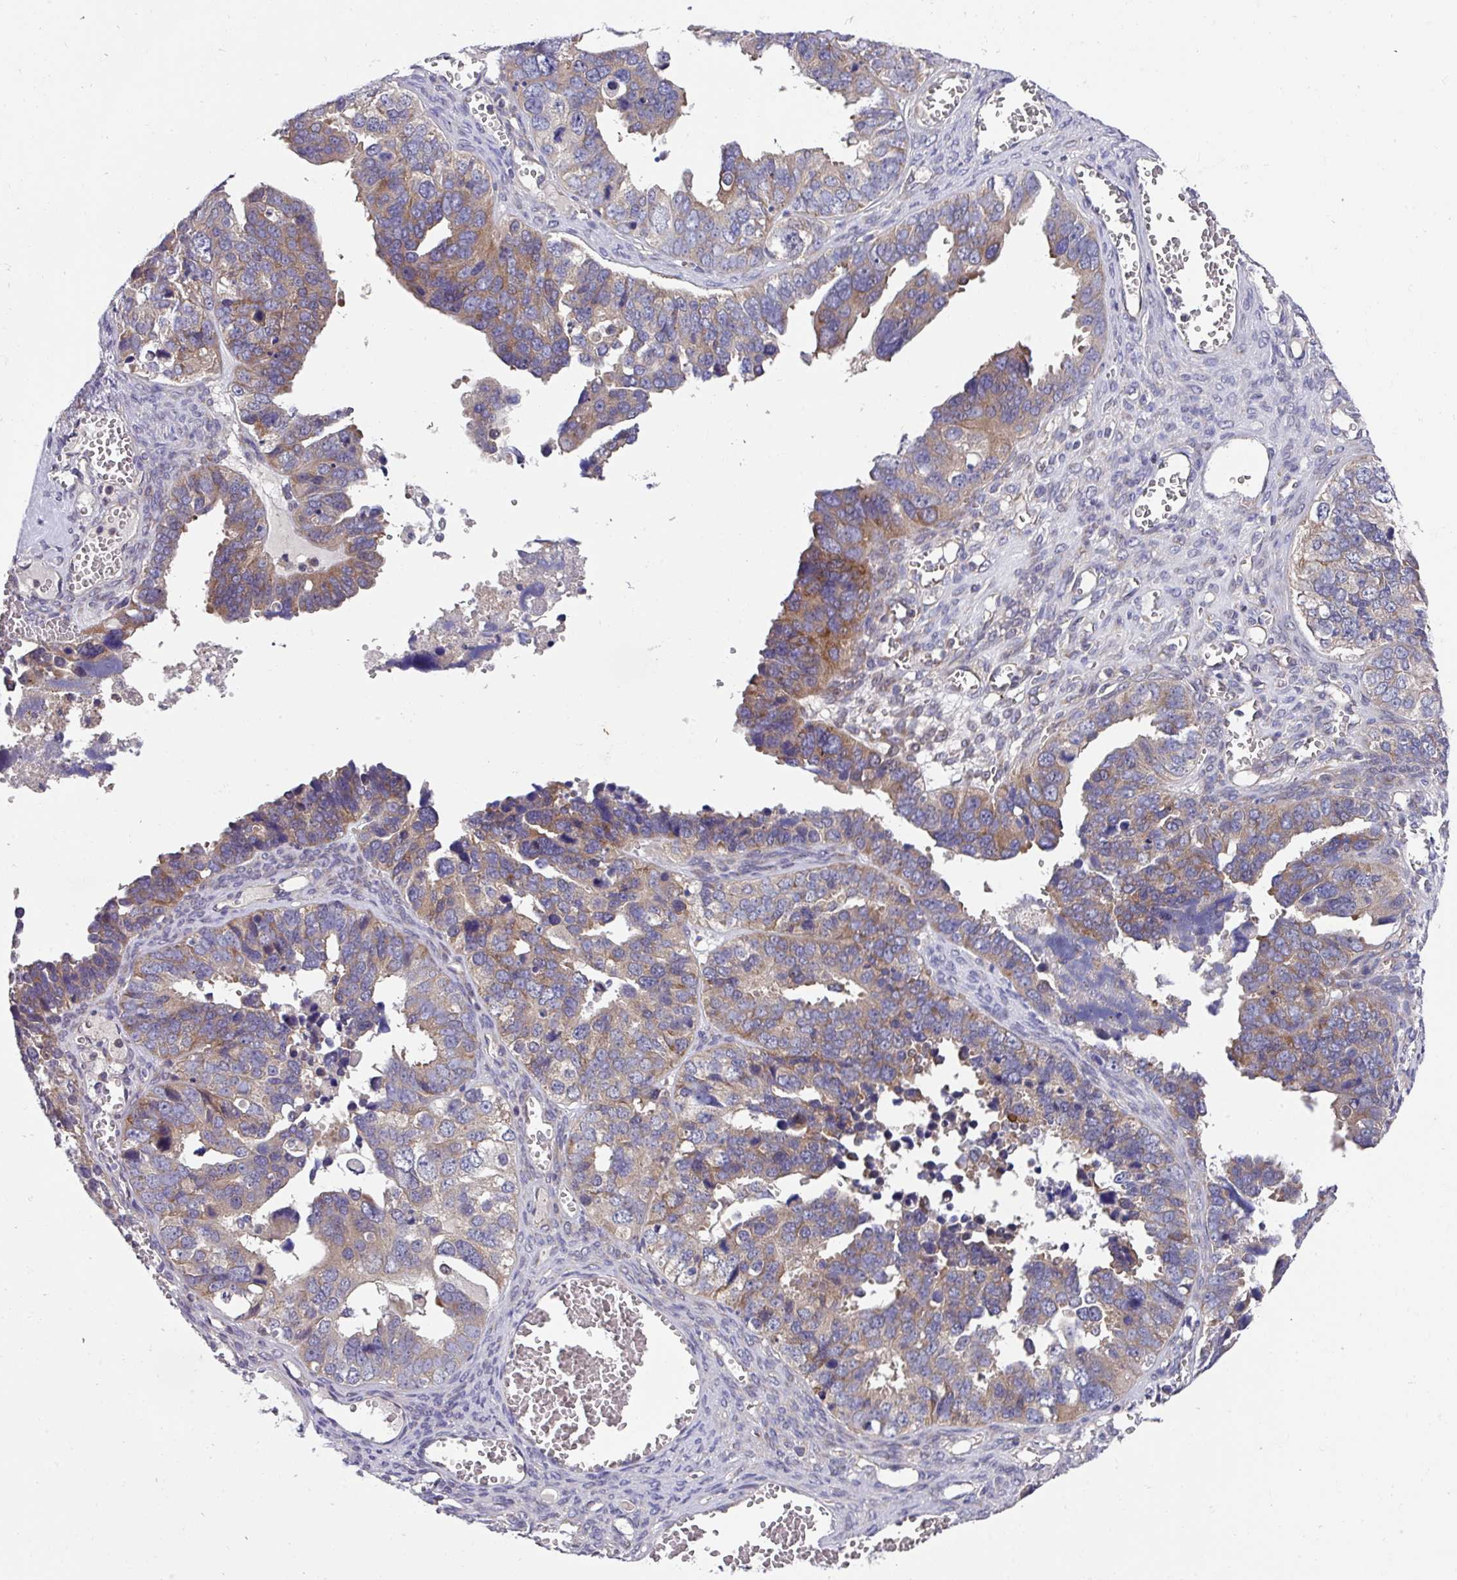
{"staining": {"intensity": "moderate", "quantity": "<25%", "location": "cytoplasmic/membranous"}, "tissue": "ovarian cancer", "cell_type": "Tumor cells", "image_type": "cancer", "snomed": [{"axis": "morphology", "description": "Cystadenocarcinoma, serous, NOS"}, {"axis": "topography", "description": "Ovary"}], "caption": "Serous cystadenocarcinoma (ovarian) was stained to show a protein in brown. There is low levels of moderate cytoplasmic/membranous staining in approximately <25% of tumor cells. The staining is performed using DAB (3,3'-diaminobenzidine) brown chromogen to label protein expression. The nuclei are counter-stained blue using hematoxylin.", "gene": "EIF4B", "patient": {"sex": "female", "age": 76}}